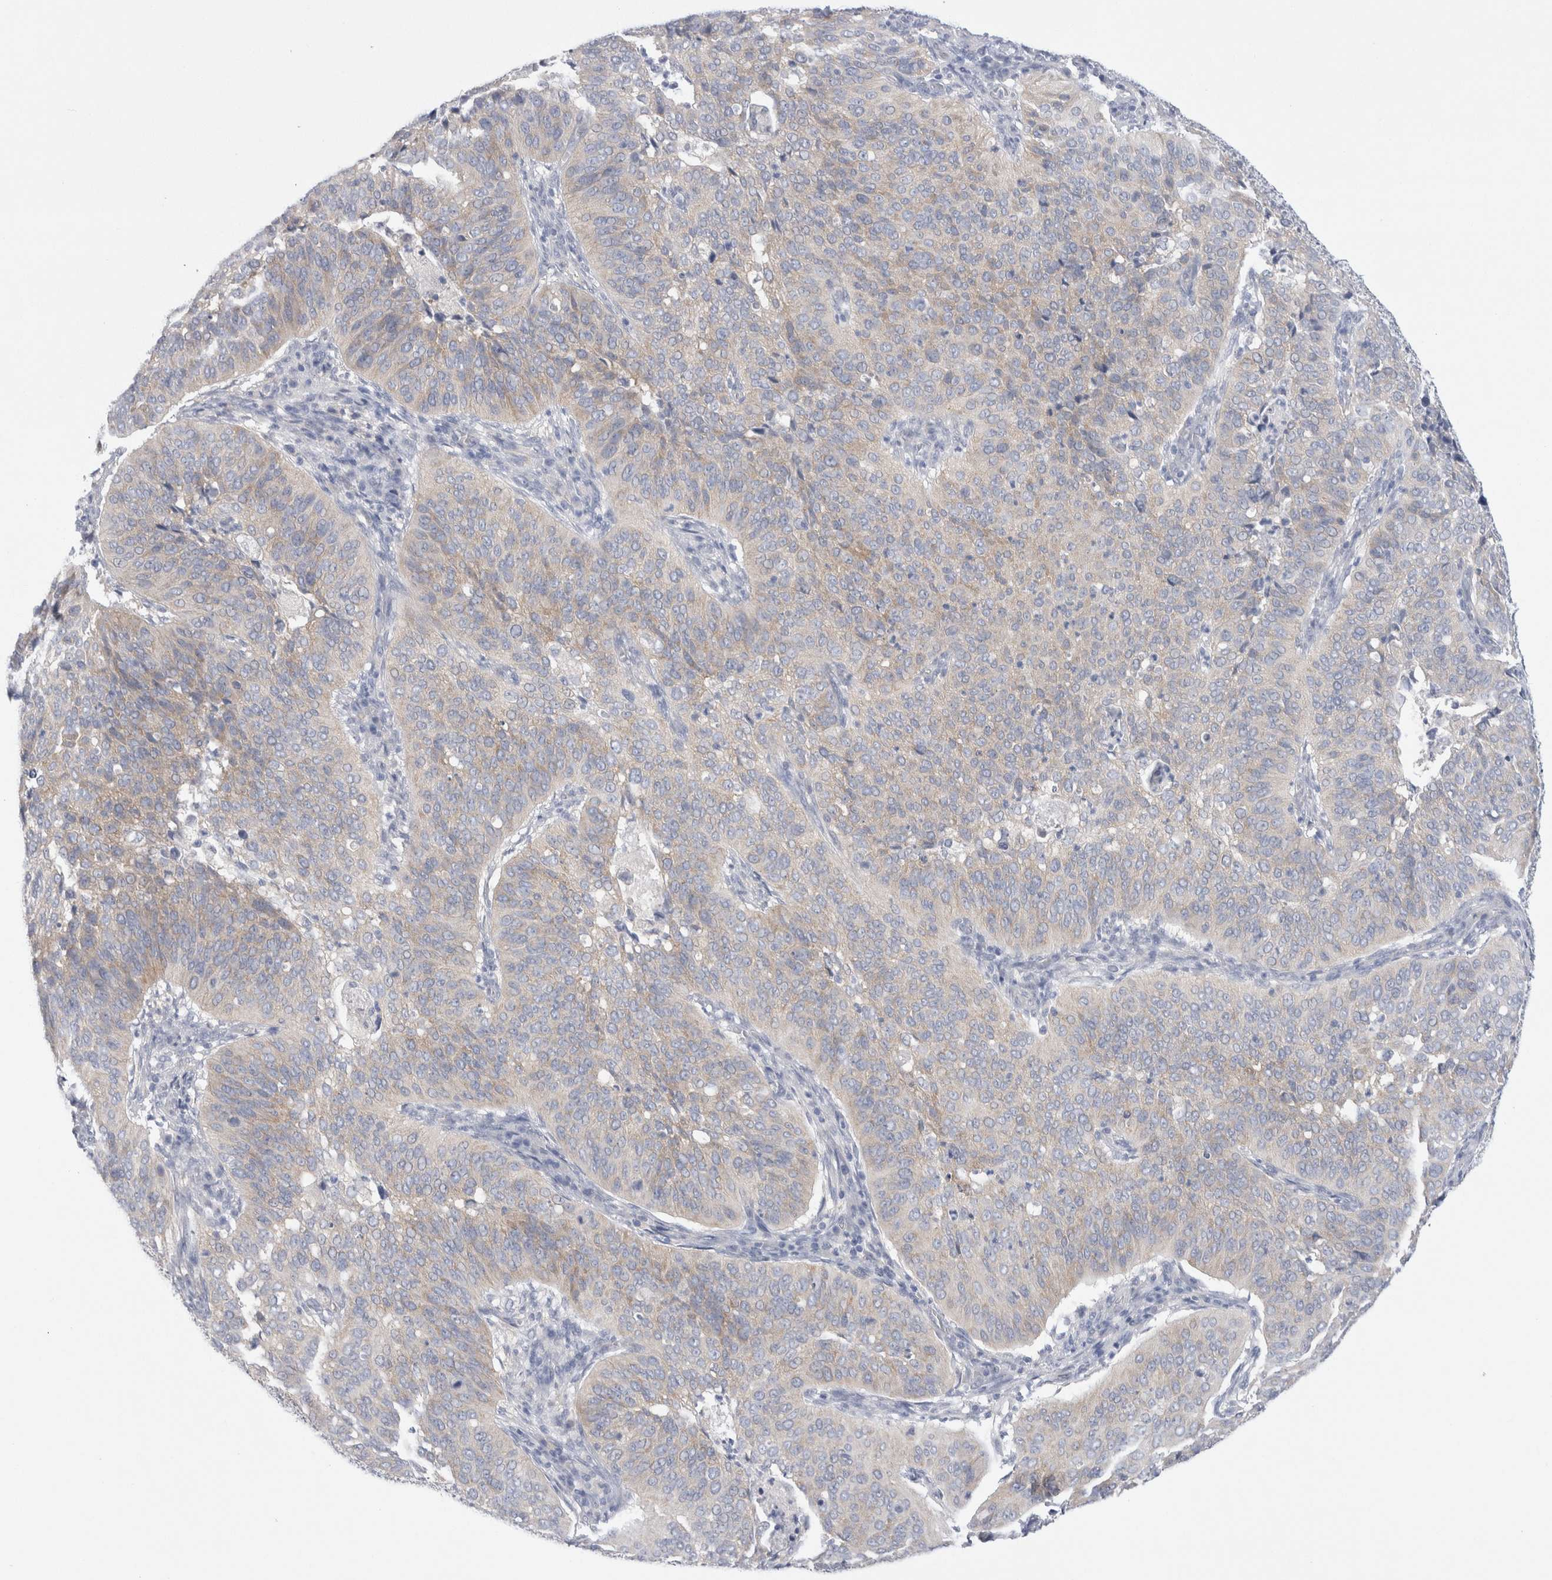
{"staining": {"intensity": "weak", "quantity": "<25%", "location": "cytoplasmic/membranous"}, "tissue": "cervical cancer", "cell_type": "Tumor cells", "image_type": "cancer", "snomed": [{"axis": "morphology", "description": "Normal tissue, NOS"}, {"axis": "morphology", "description": "Squamous cell carcinoma, NOS"}, {"axis": "topography", "description": "Cervix"}], "caption": "Tumor cells show no significant protein staining in cervical cancer (squamous cell carcinoma). Nuclei are stained in blue.", "gene": "WIPF2", "patient": {"sex": "female", "age": 39}}